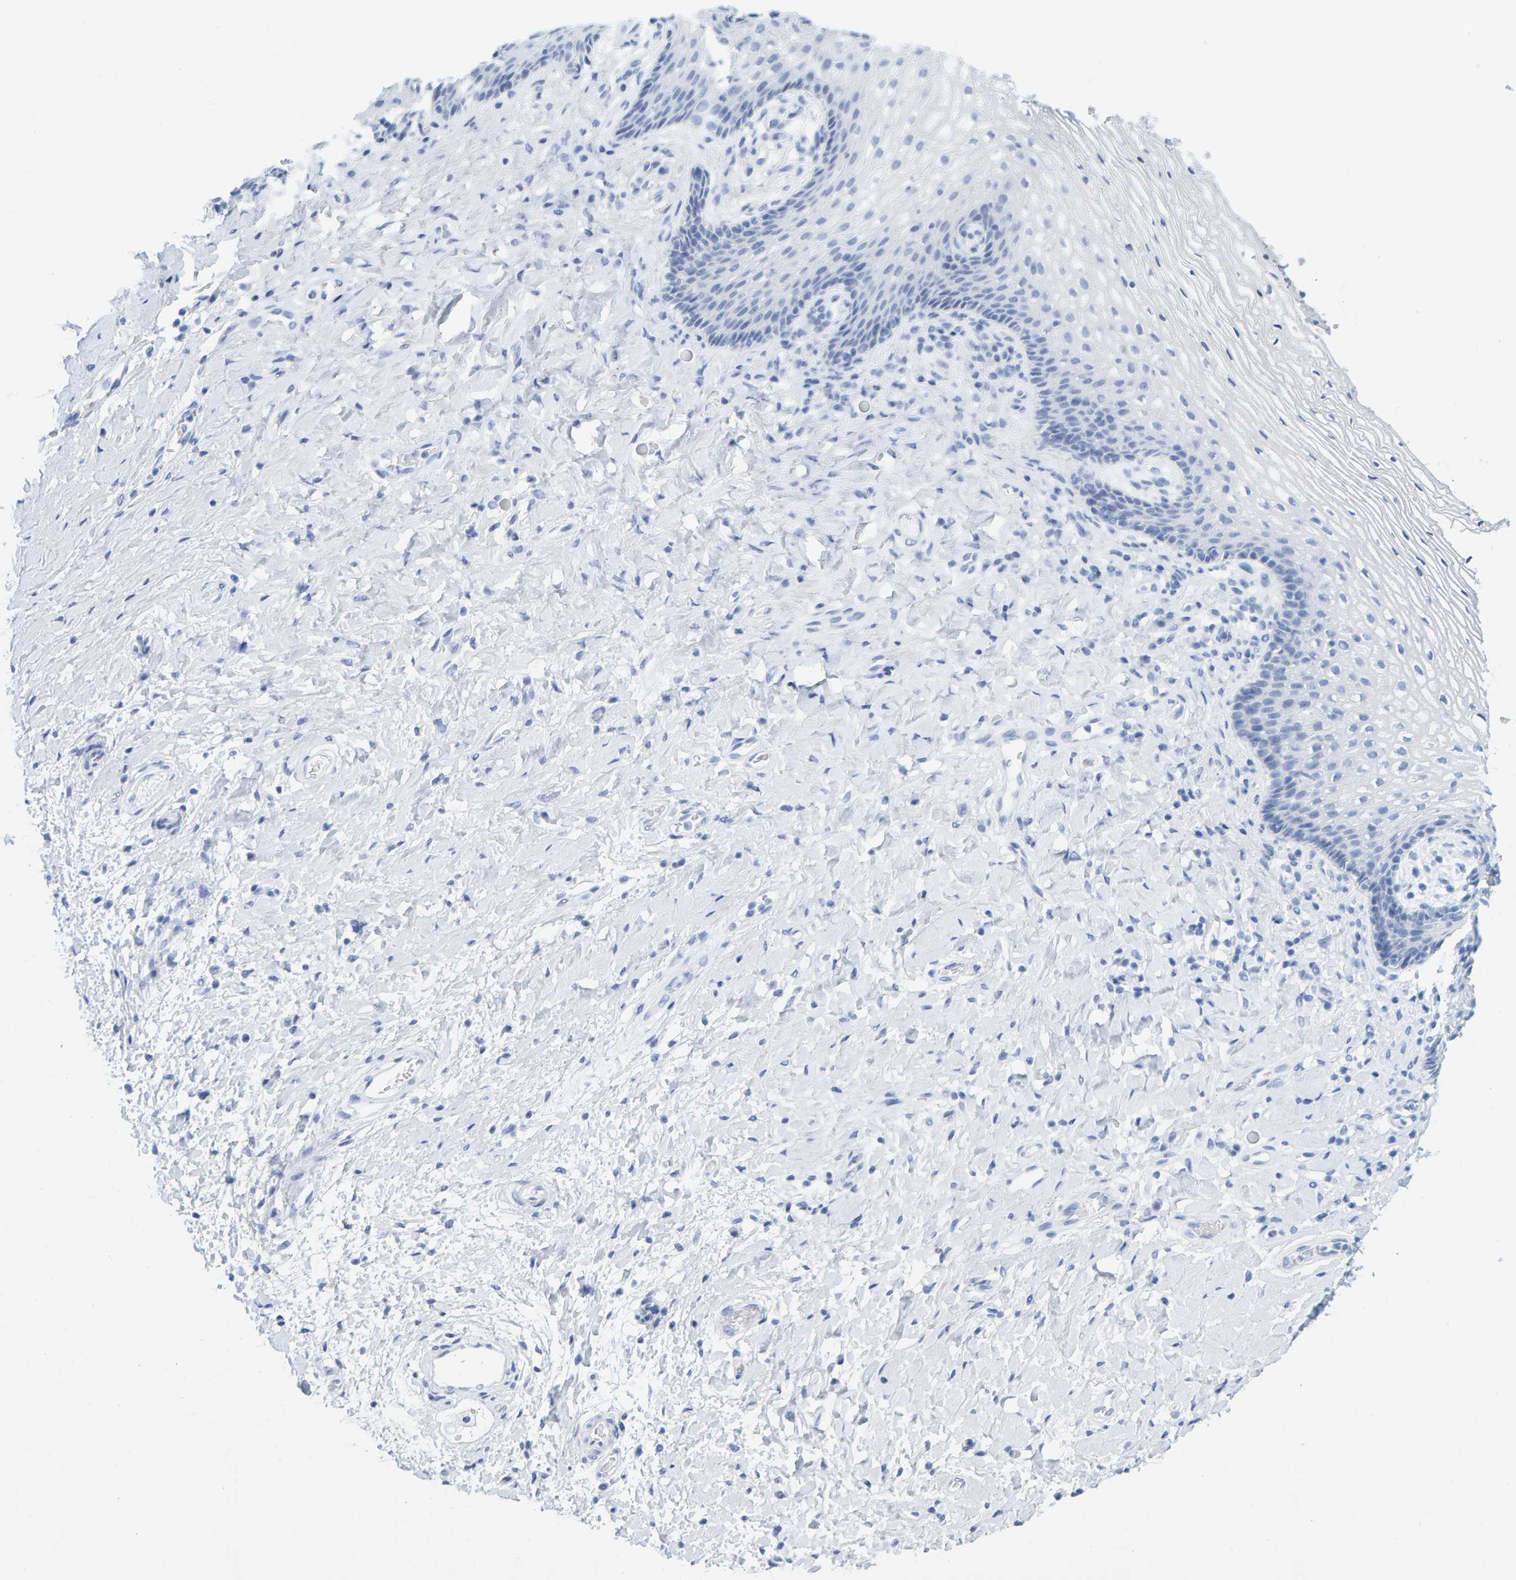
{"staining": {"intensity": "negative", "quantity": "none", "location": "none"}, "tissue": "vagina", "cell_type": "Squamous epithelial cells", "image_type": "normal", "snomed": [{"axis": "morphology", "description": "Normal tissue, NOS"}, {"axis": "topography", "description": "Vagina"}], "caption": "DAB immunohistochemical staining of benign human vagina demonstrates no significant positivity in squamous epithelial cells. (DAB IHC visualized using brightfield microscopy, high magnification).", "gene": "SFTPC", "patient": {"sex": "female", "age": 60}}